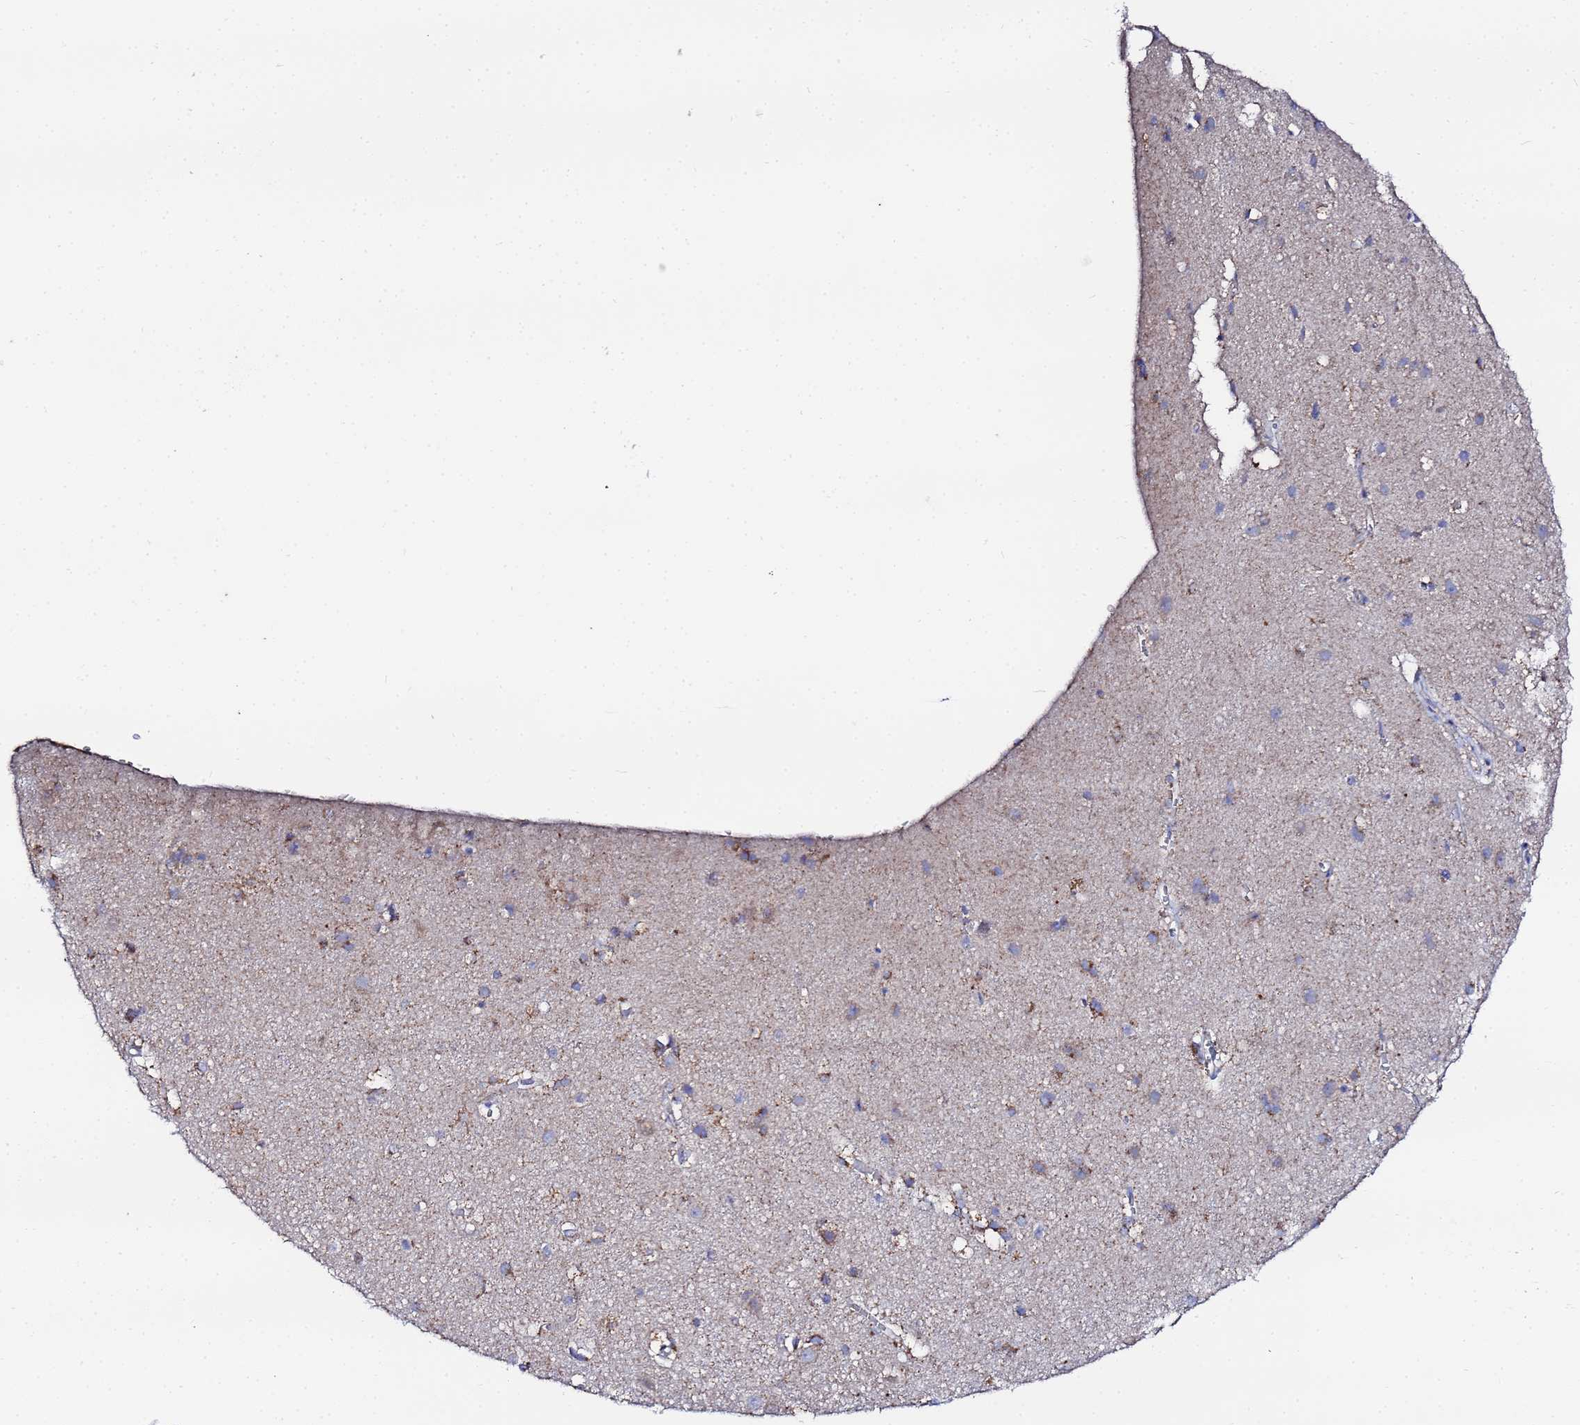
{"staining": {"intensity": "moderate", "quantity": ">75%", "location": "cytoplasmic/membranous"}, "tissue": "cerebral cortex", "cell_type": "Endothelial cells", "image_type": "normal", "snomed": [{"axis": "morphology", "description": "Normal tissue, NOS"}, {"axis": "topography", "description": "Cerebral cortex"}], "caption": "The photomicrograph shows staining of unremarkable cerebral cortex, revealing moderate cytoplasmic/membranous protein positivity (brown color) within endothelial cells. The staining is performed using DAB brown chromogen to label protein expression. The nuclei are counter-stained blue using hematoxylin.", "gene": "FAHD2A", "patient": {"sex": "male", "age": 54}}